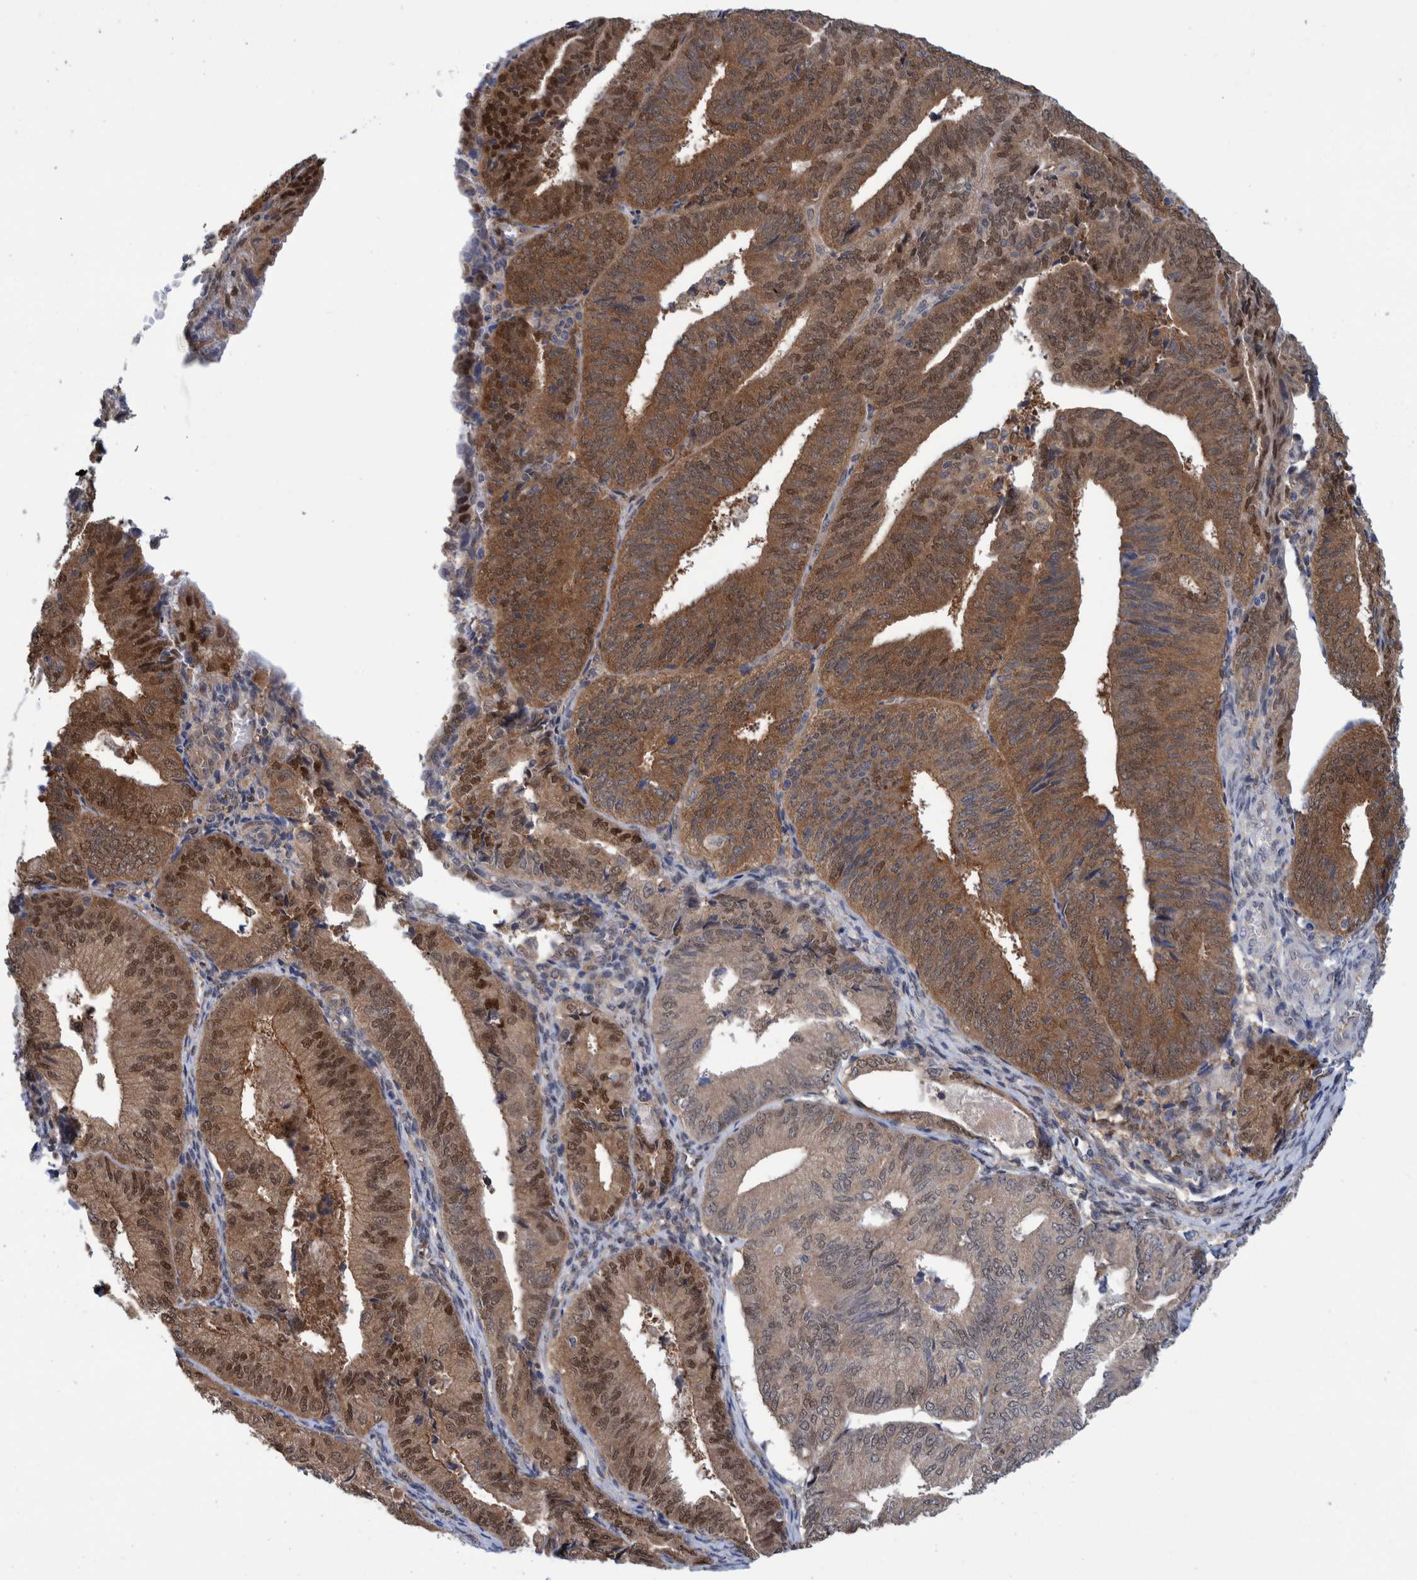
{"staining": {"intensity": "moderate", "quantity": ">75%", "location": "cytoplasmic/membranous,nuclear"}, "tissue": "endometrial cancer", "cell_type": "Tumor cells", "image_type": "cancer", "snomed": [{"axis": "morphology", "description": "Adenocarcinoma, NOS"}, {"axis": "topography", "description": "Endometrium"}], "caption": "The micrograph reveals staining of adenocarcinoma (endometrial), revealing moderate cytoplasmic/membranous and nuclear protein expression (brown color) within tumor cells.", "gene": "PFAS", "patient": {"sex": "female", "age": 81}}